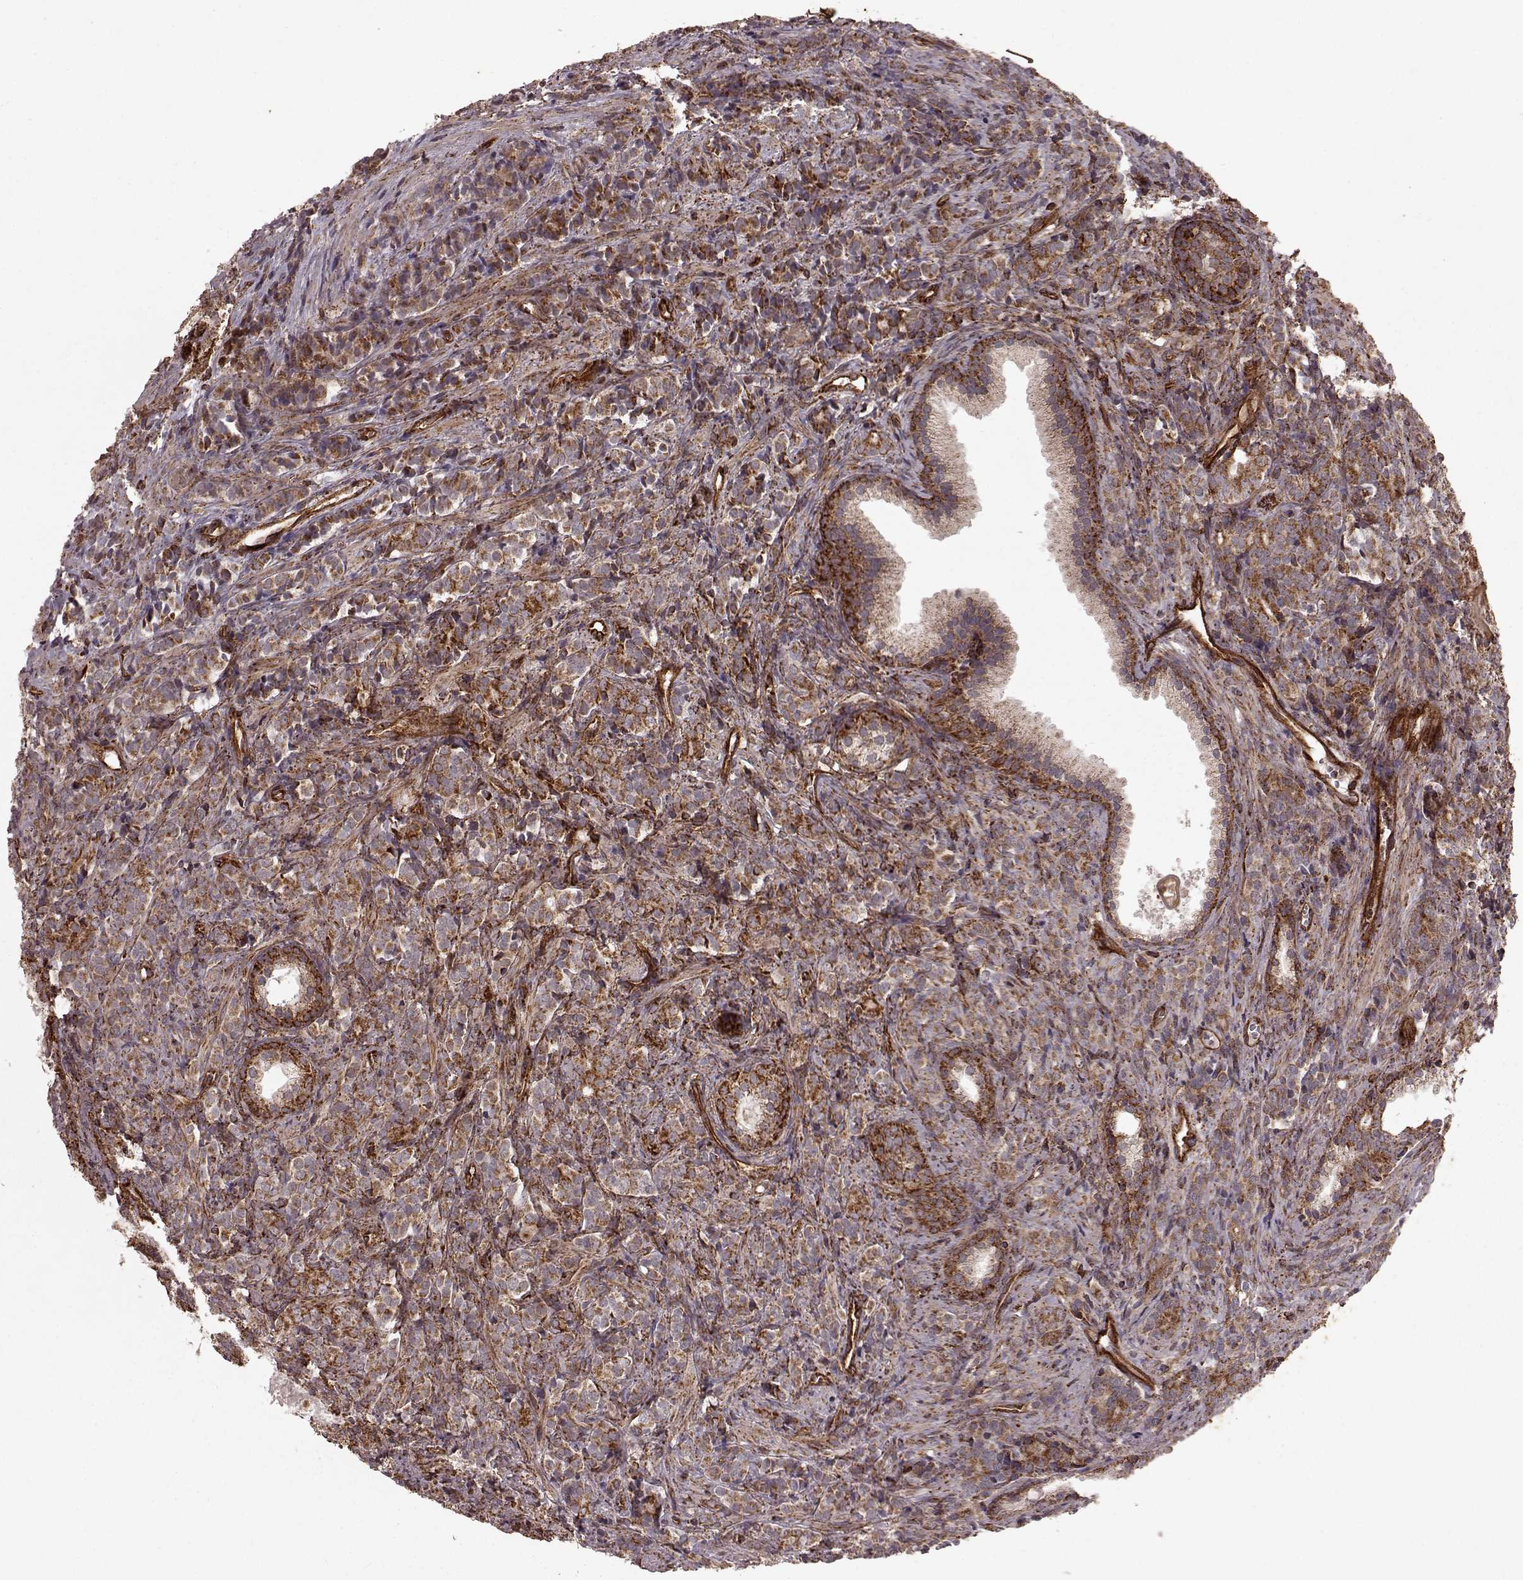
{"staining": {"intensity": "moderate", "quantity": "25%-75%", "location": "cytoplasmic/membranous"}, "tissue": "prostate cancer", "cell_type": "Tumor cells", "image_type": "cancer", "snomed": [{"axis": "morphology", "description": "Adenocarcinoma, High grade"}, {"axis": "topography", "description": "Prostate"}], "caption": "Immunohistochemical staining of prostate adenocarcinoma (high-grade) demonstrates medium levels of moderate cytoplasmic/membranous protein positivity in approximately 25%-75% of tumor cells.", "gene": "FXN", "patient": {"sex": "male", "age": 84}}